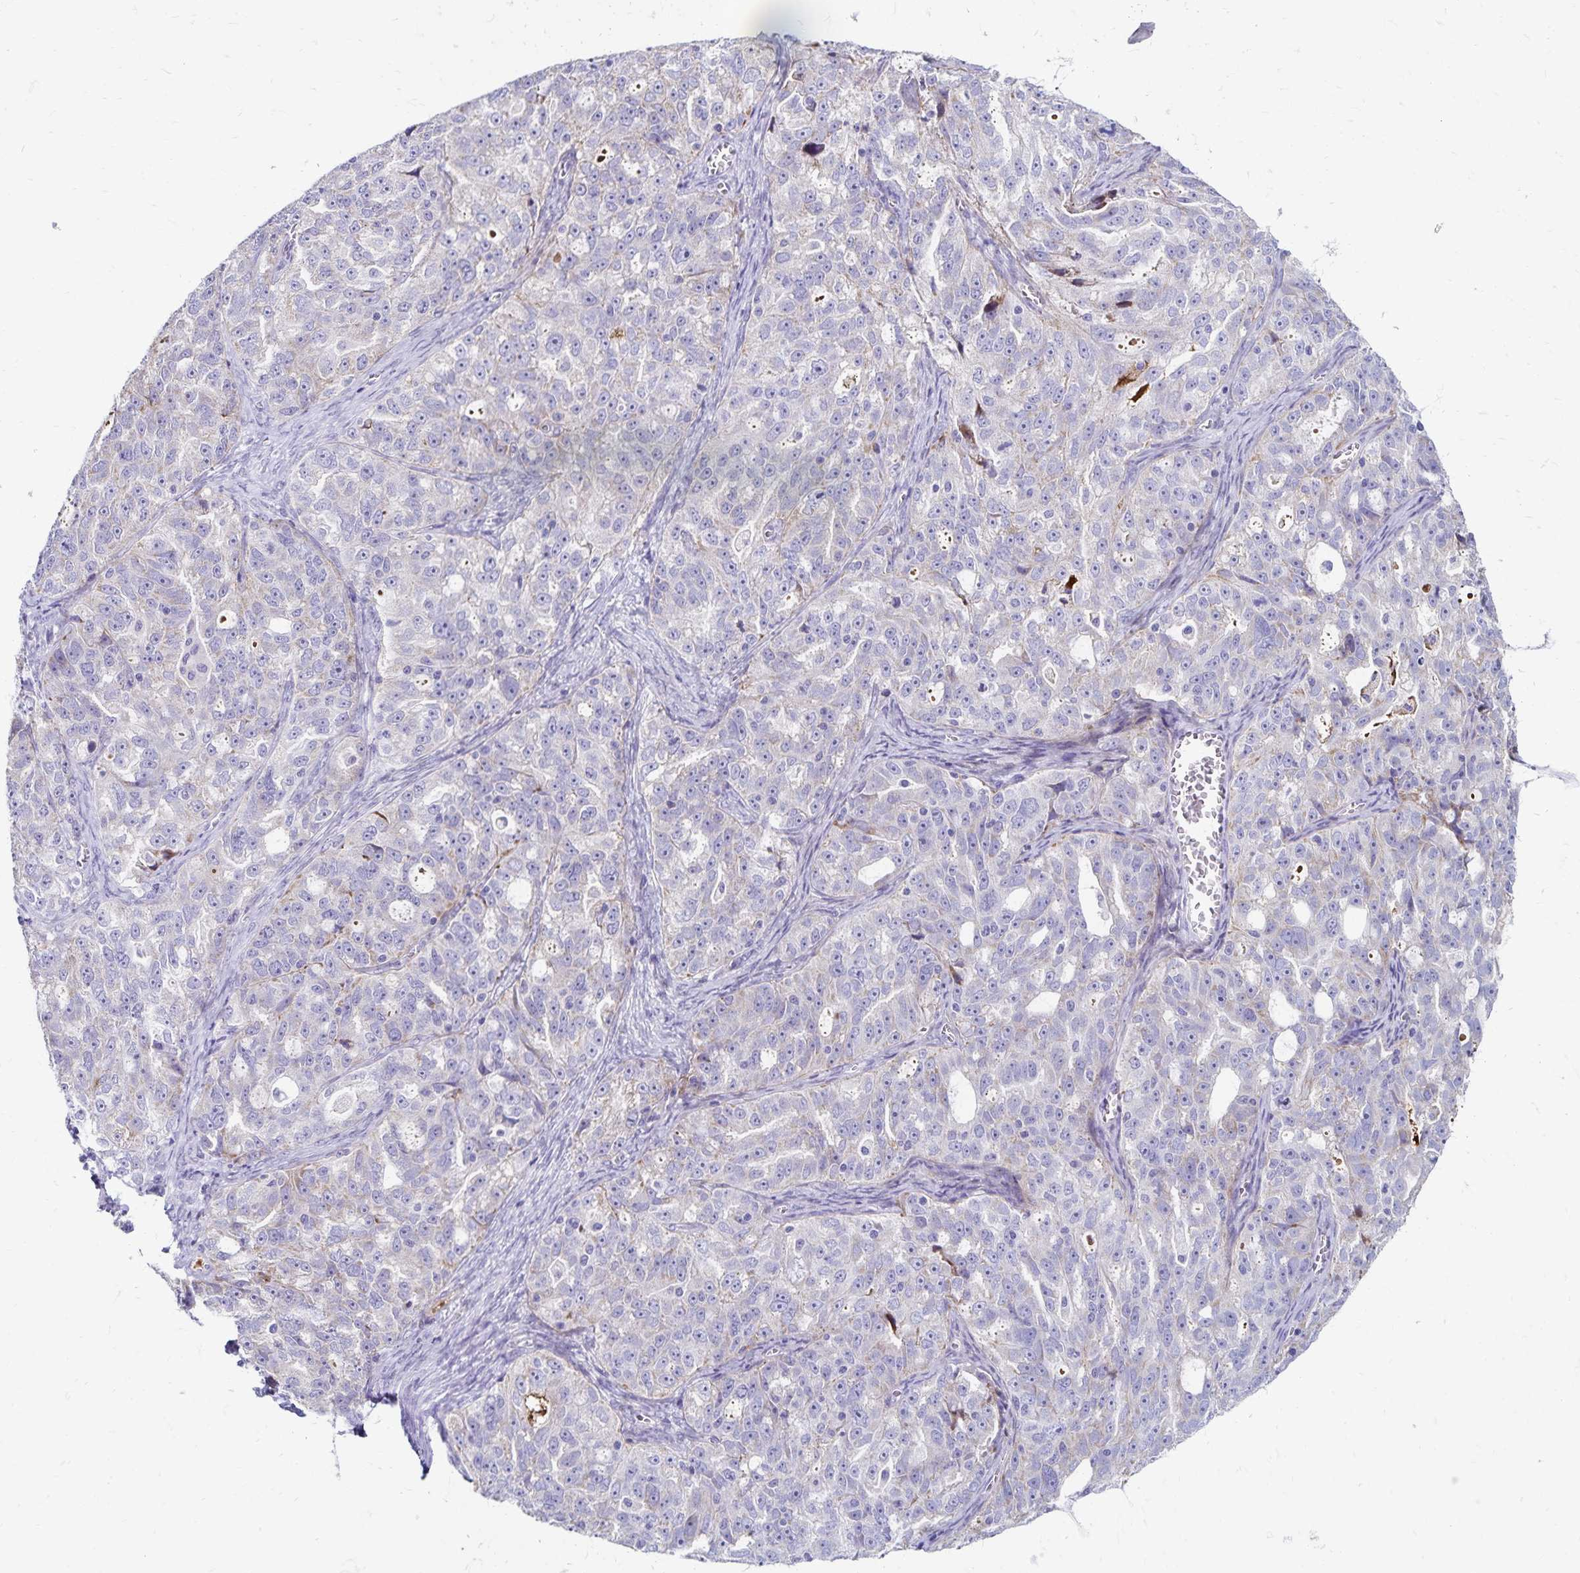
{"staining": {"intensity": "negative", "quantity": "none", "location": "none"}, "tissue": "ovarian cancer", "cell_type": "Tumor cells", "image_type": "cancer", "snomed": [{"axis": "morphology", "description": "Cystadenocarcinoma, serous, NOS"}, {"axis": "topography", "description": "Ovary"}], "caption": "Image shows no protein positivity in tumor cells of ovarian serous cystadenocarcinoma tissue. (Brightfield microscopy of DAB (3,3'-diaminobenzidine) immunohistochemistry at high magnification).", "gene": "NECAP1", "patient": {"sex": "female", "age": 51}}